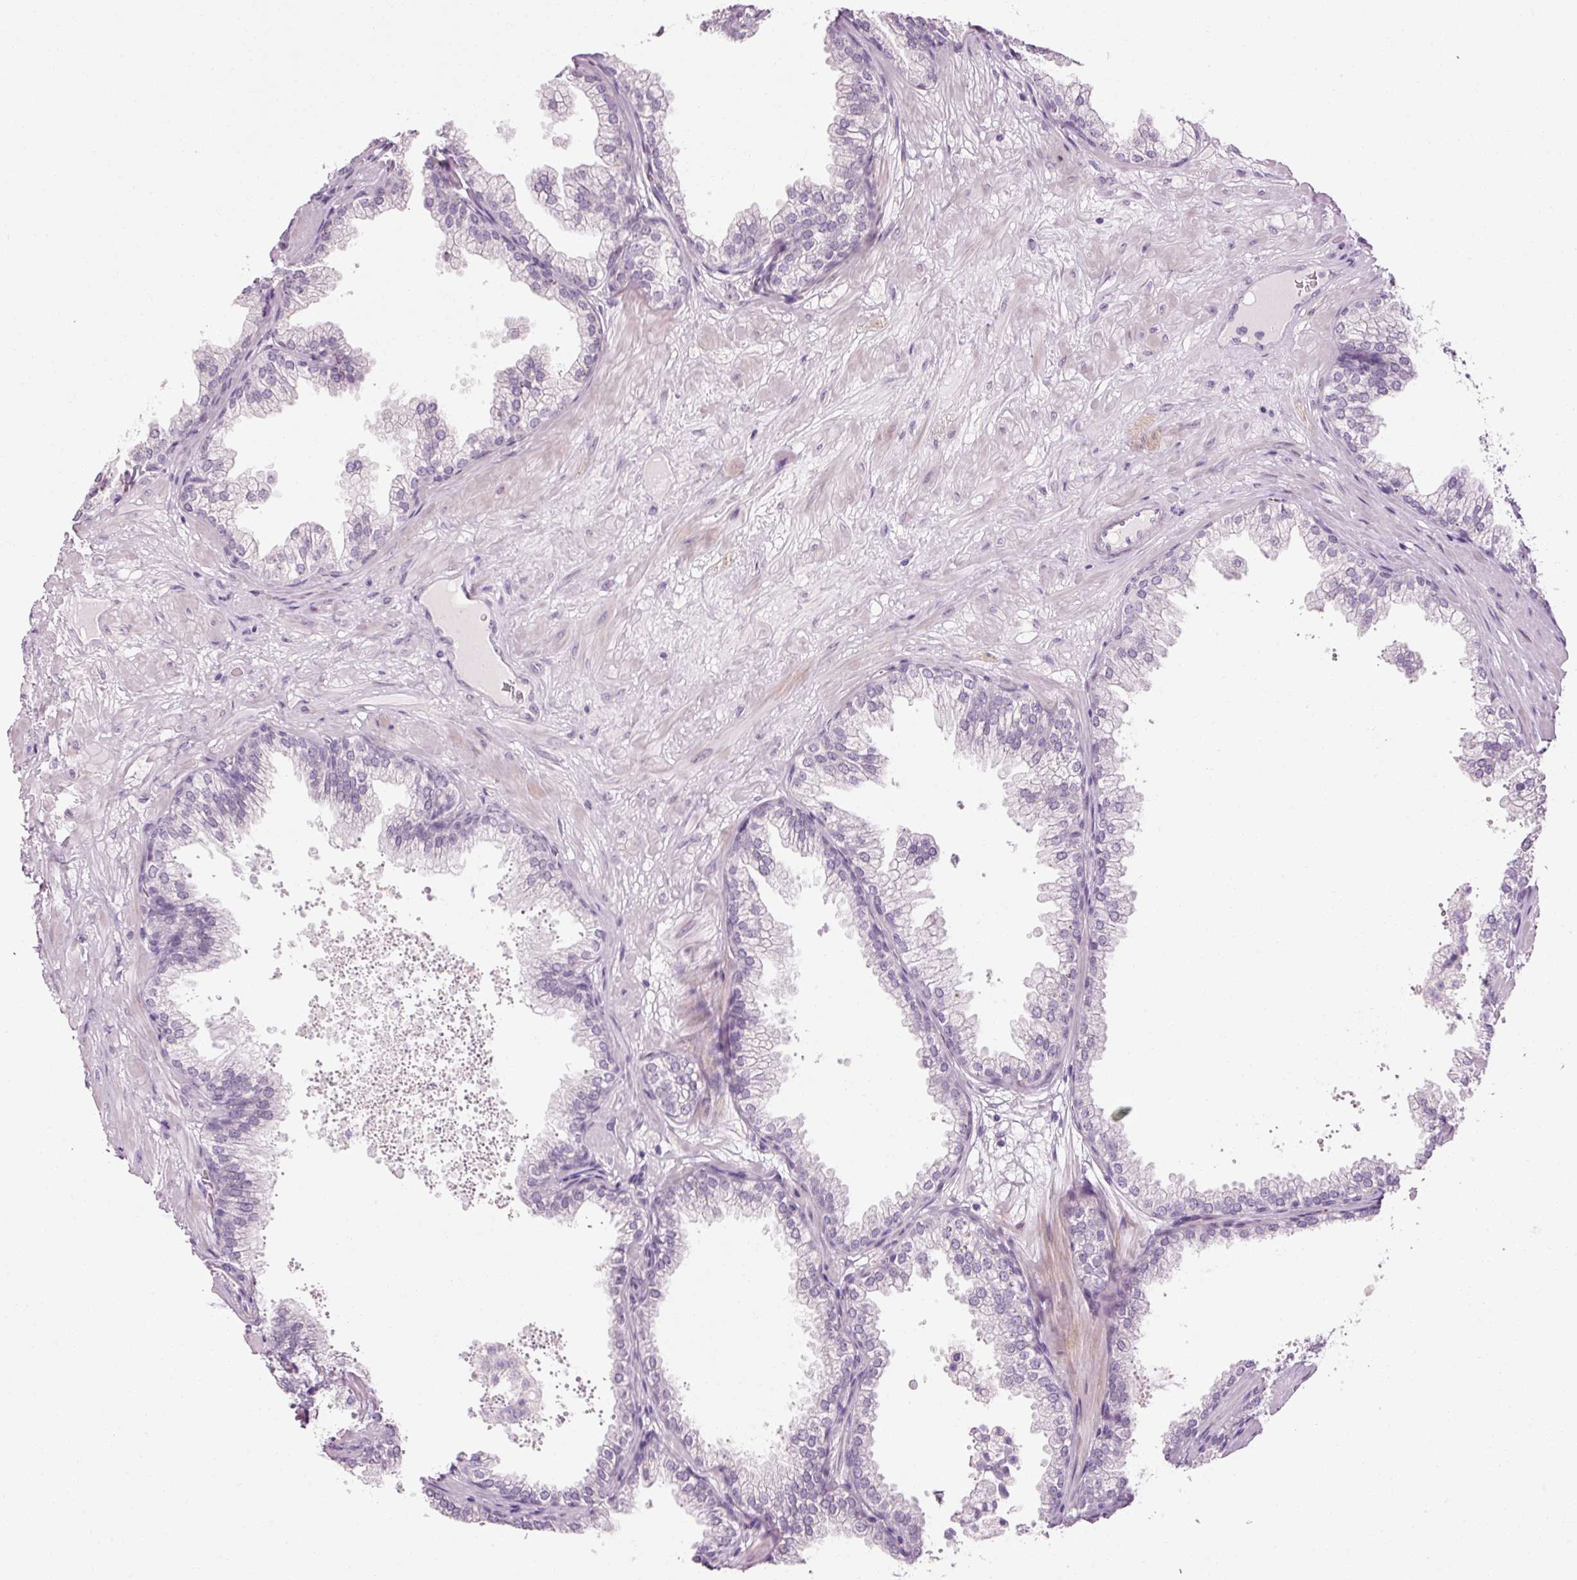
{"staining": {"intensity": "weak", "quantity": "<25%", "location": "nuclear"}, "tissue": "prostate", "cell_type": "Glandular cells", "image_type": "normal", "snomed": [{"axis": "morphology", "description": "Normal tissue, NOS"}, {"axis": "topography", "description": "Prostate"}], "caption": "There is no significant positivity in glandular cells of prostate. (DAB (3,3'-diaminobenzidine) immunohistochemistry visualized using brightfield microscopy, high magnification).", "gene": "ANKRD20A1", "patient": {"sex": "male", "age": 37}}